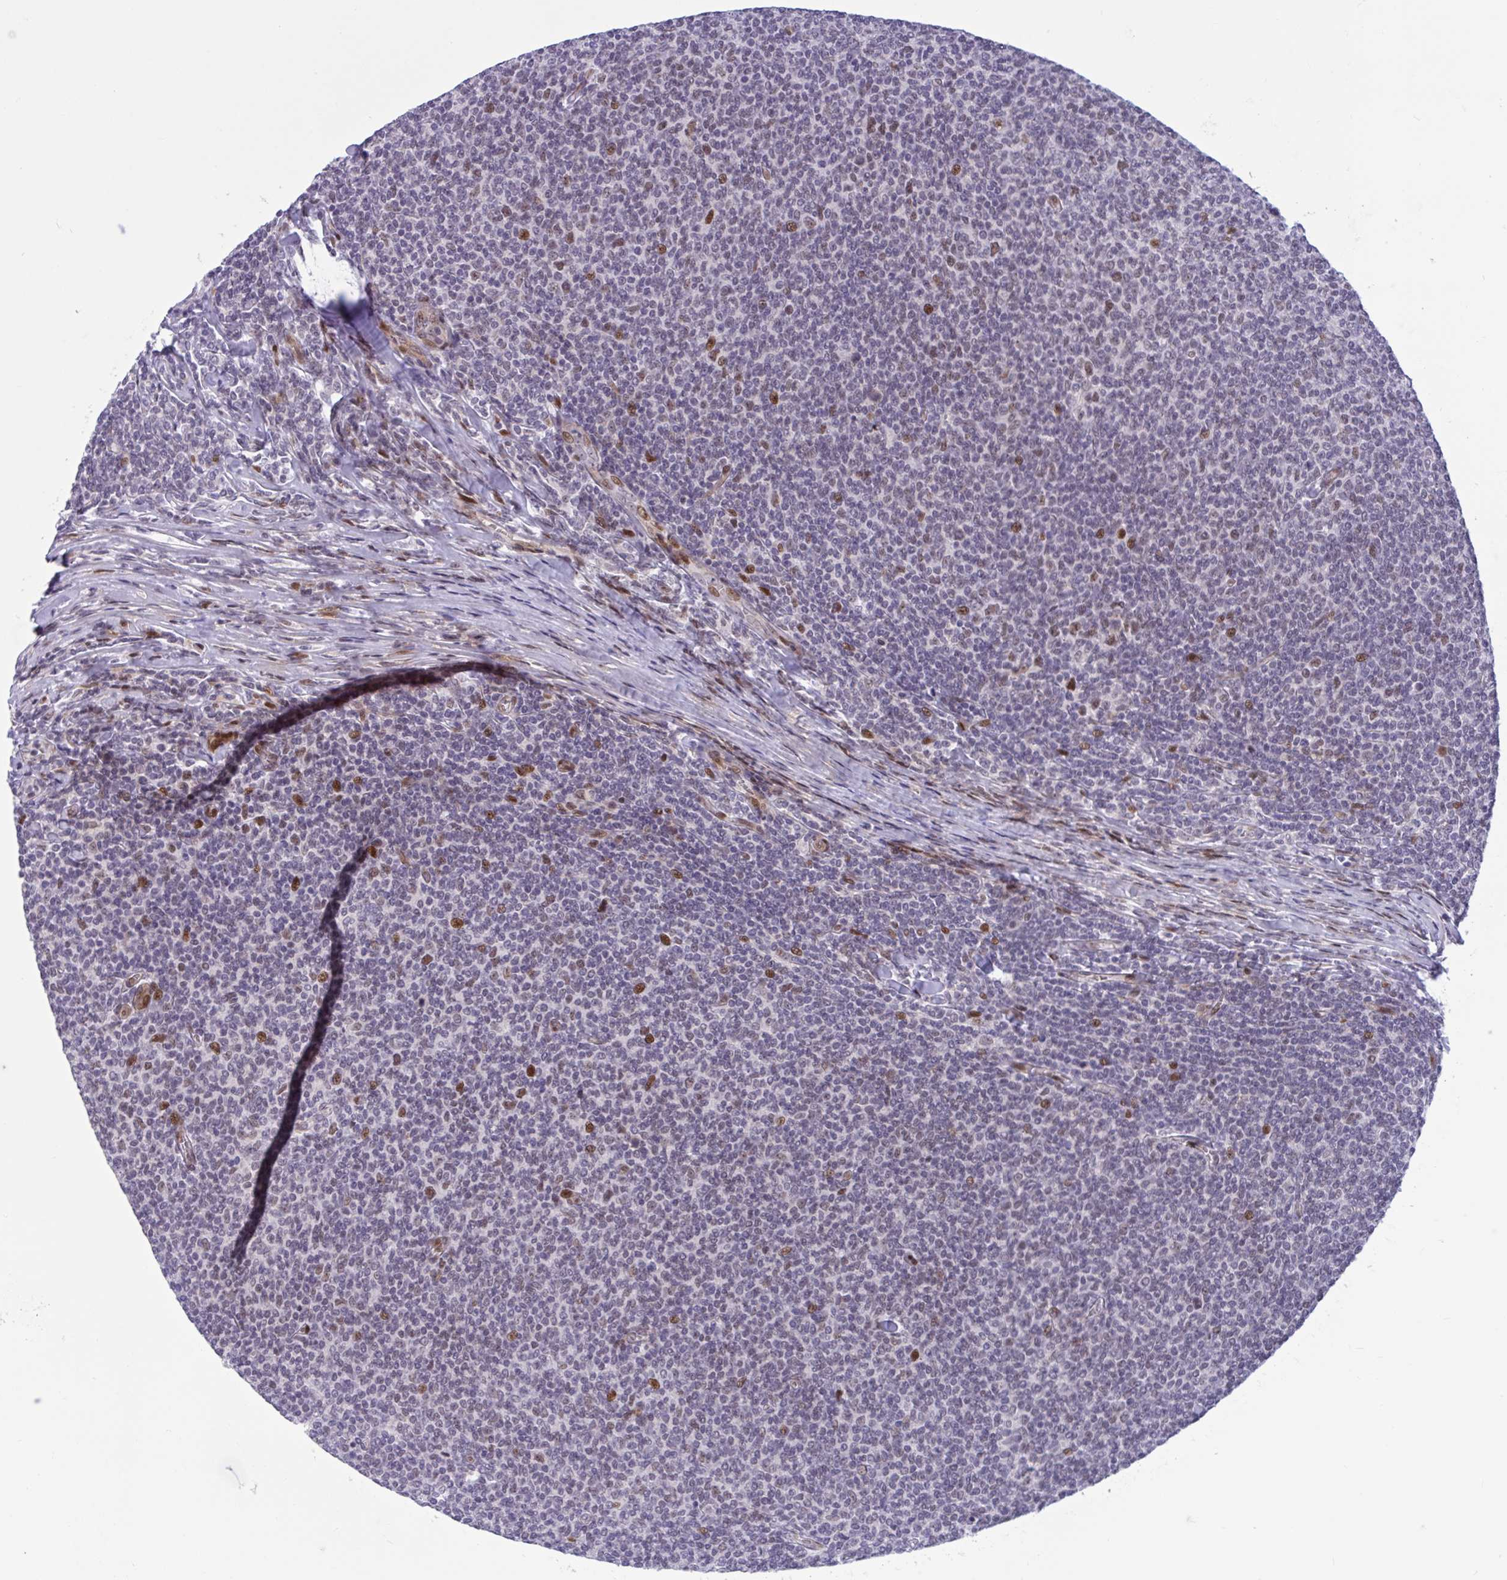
{"staining": {"intensity": "moderate", "quantity": "<25%", "location": "nuclear"}, "tissue": "lymphoma", "cell_type": "Tumor cells", "image_type": "cancer", "snomed": [{"axis": "morphology", "description": "Malignant lymphoma, non-Hodgkin's type, Low grade"}, {"axis": "topography", "description": "Lymph node"}], "caption": "Brown immunohistochemical staining in human lymphoma displays moderate nuclear expression in about <25% of tumor cells. Ihc stains the protein of interest in brown and the nuclei are stained blue.", "gene": "RBL1", "patient": {"sex": "male", "age": 52}}